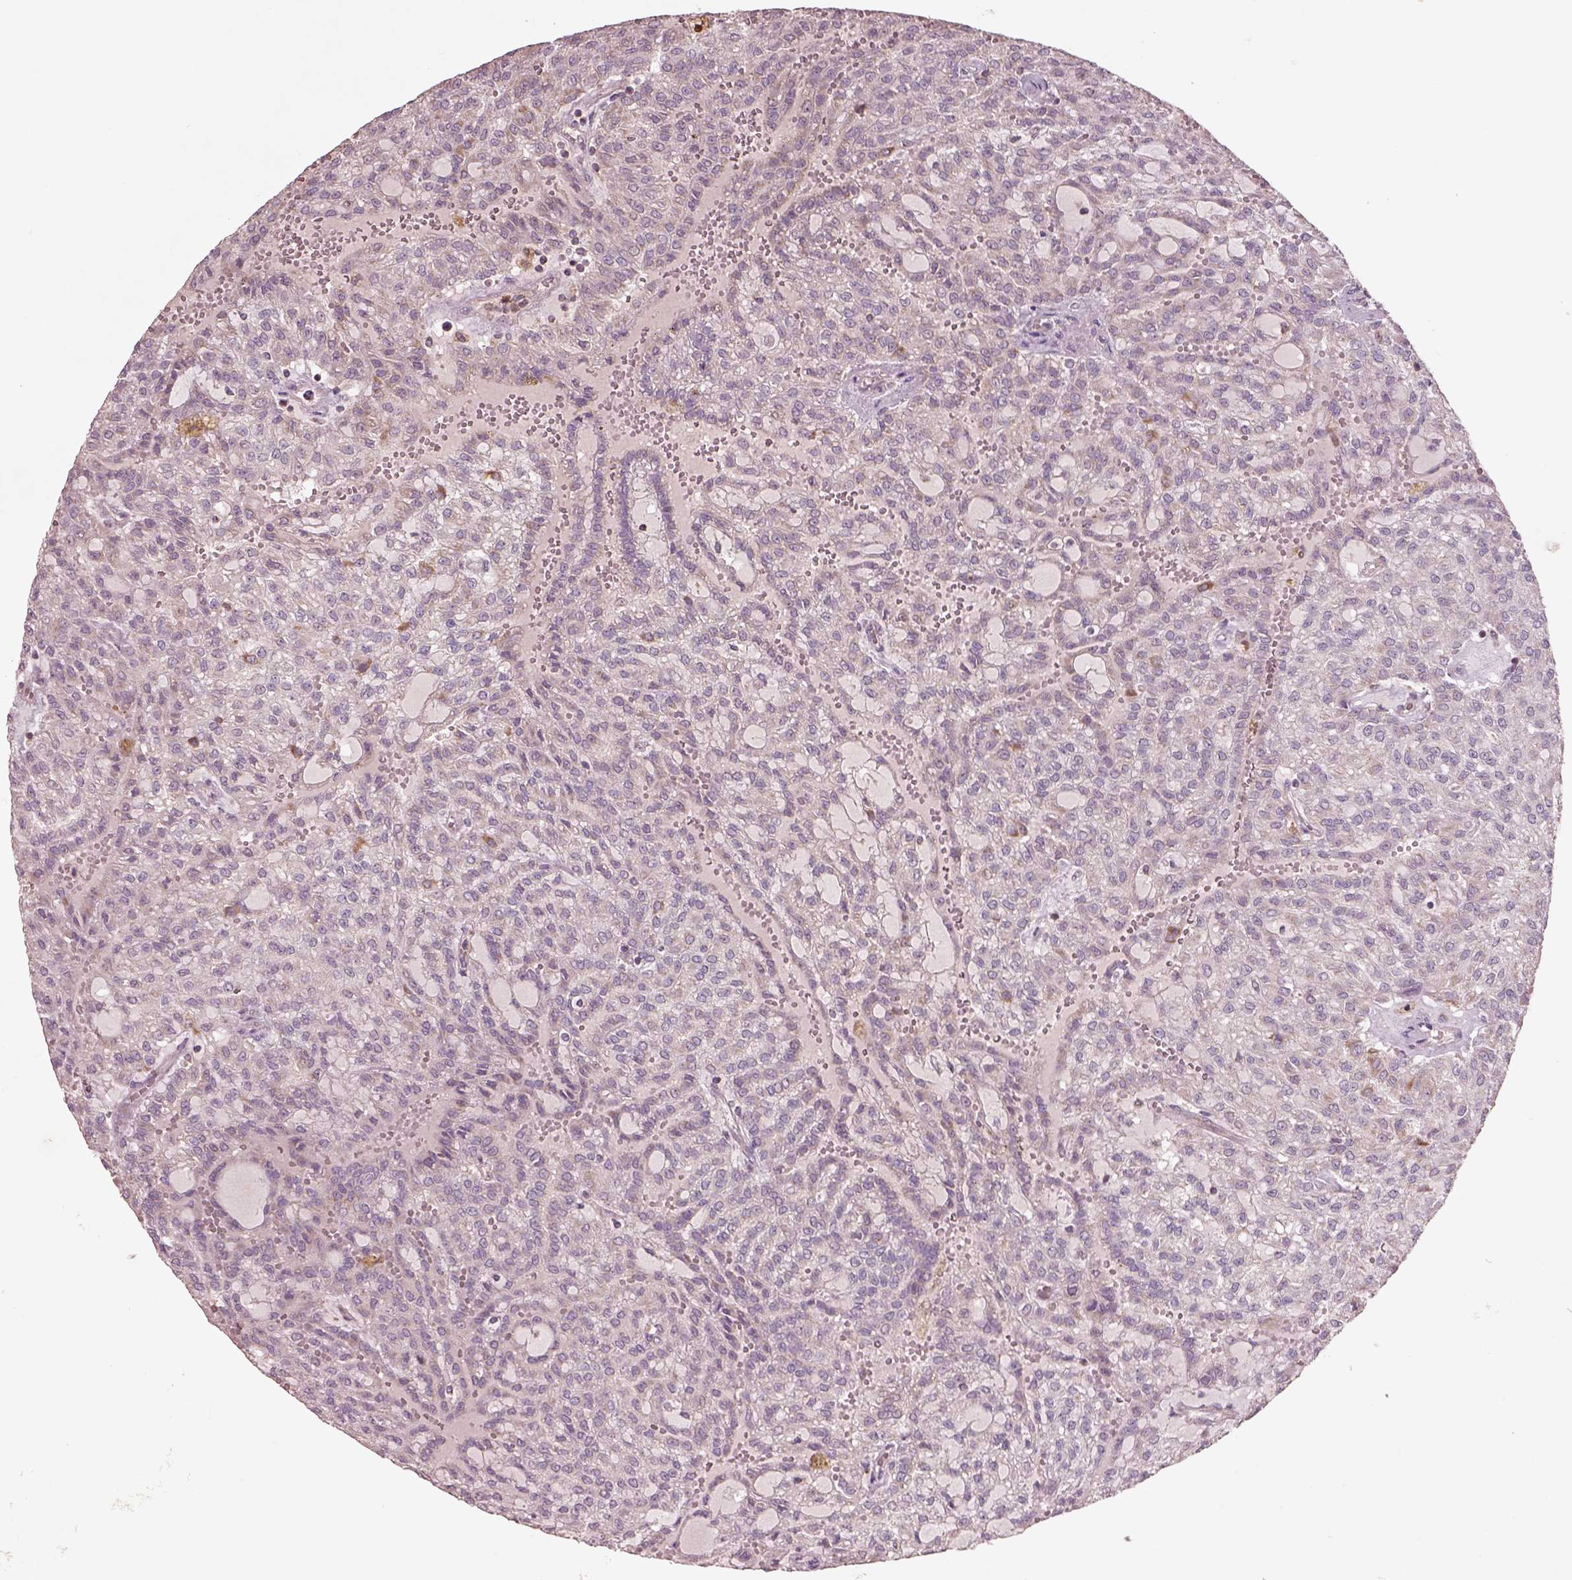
{"staining": {"intensity": "negative", "quantity": "none", "location": "none"}, "tissue": "renal cancer", "cell_type": "Tumor cells", "image_type": "cancer", "snomed": [{"axis": "morphology", "description": "Adenocarcinoma, NOS"}, {"axis": "topography", "description": "Kidney"}], "caption": "High magnification brightfield microscopy of adenocarcinoma (renal) stained with DAB (brown) and counterstained with hematoxylin (blue): tumor cells show no significant expression. Nuclei are stained in blue.", "gene": "SLC25A5", "patient": {"sex": "male", "age": 63}}